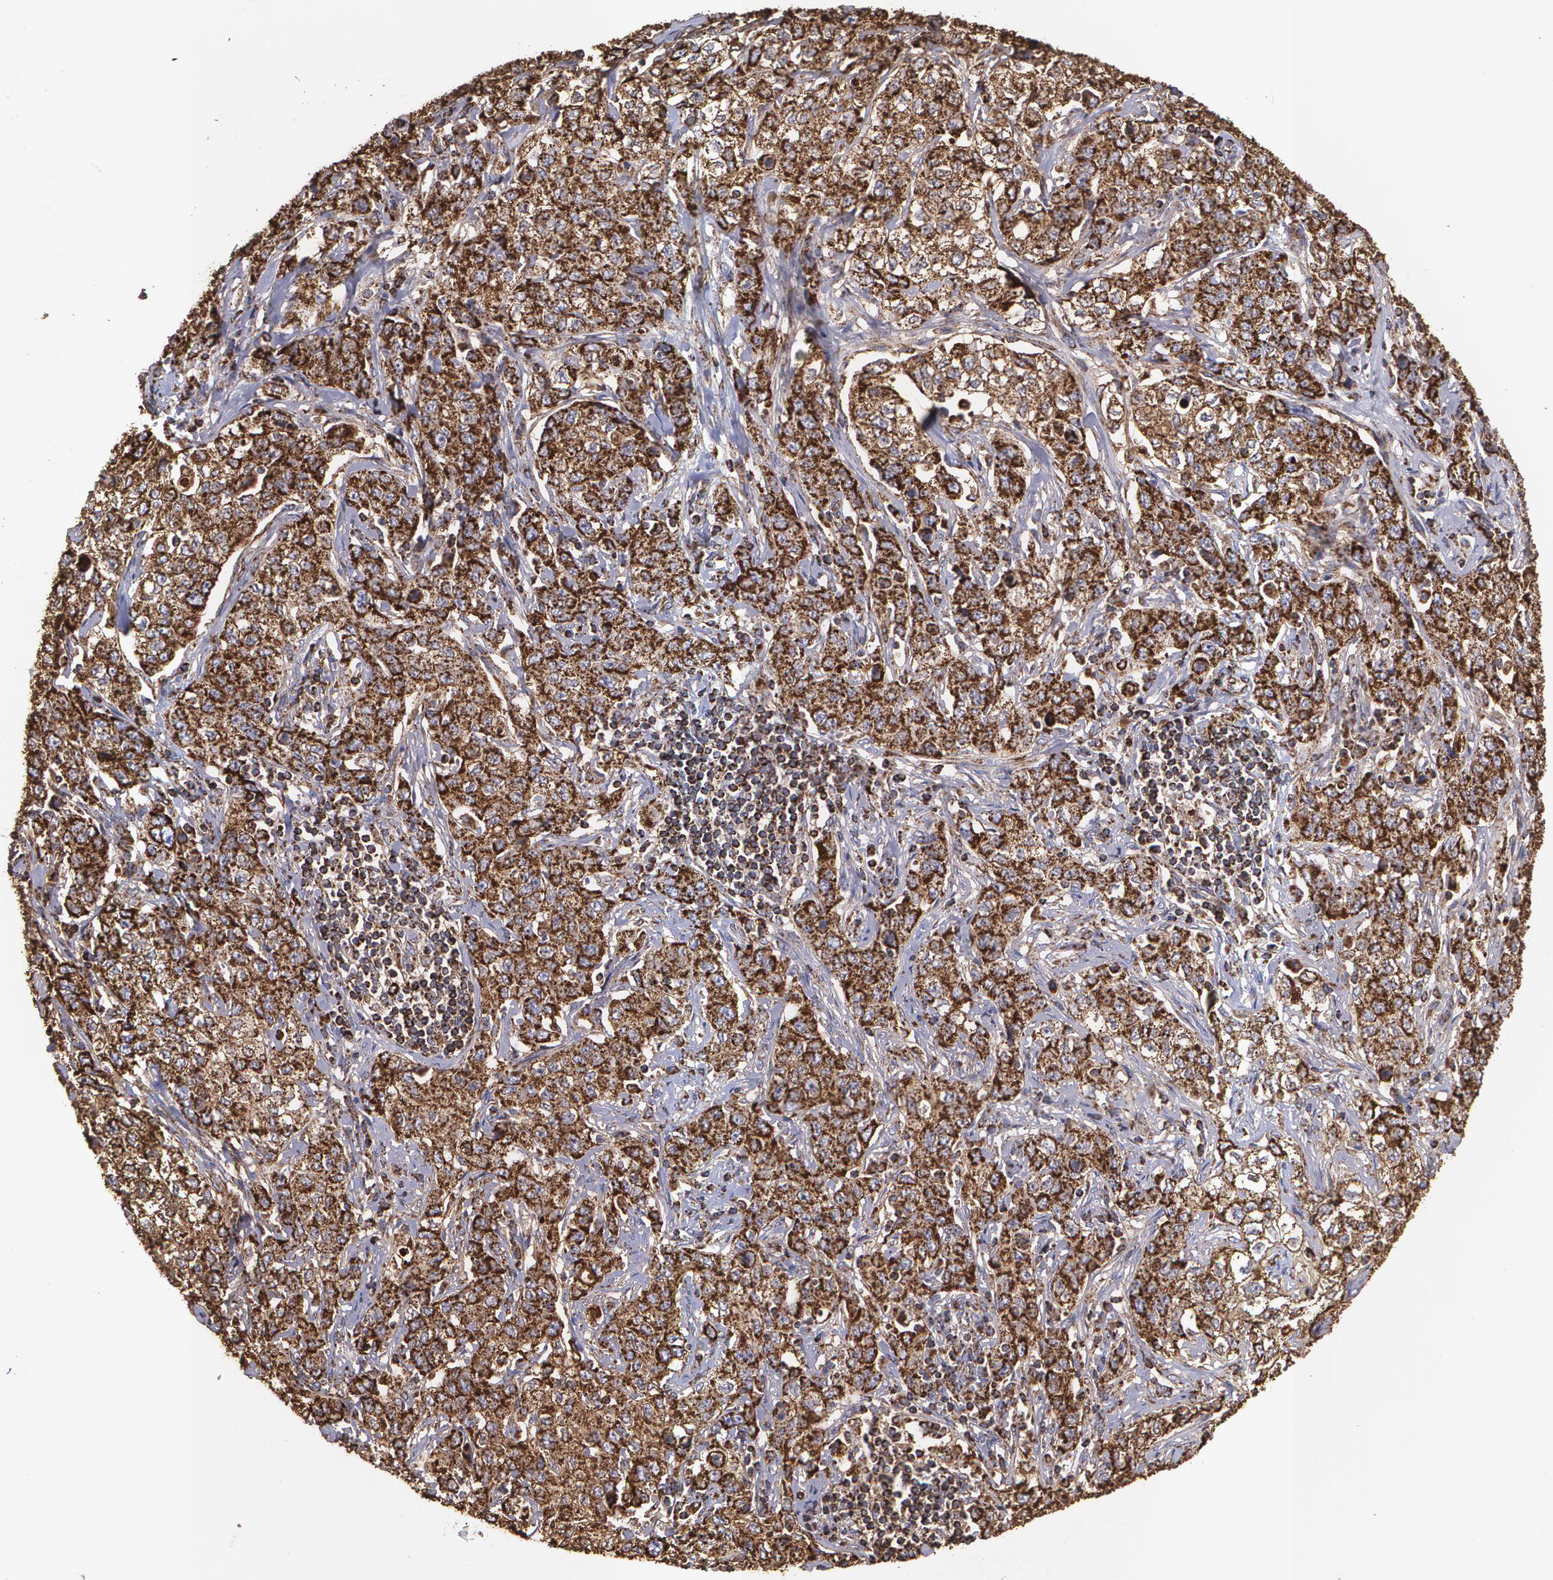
{"staining": {"intensity": "strong", "quantity": ">75%", "location": "cytoplasmic/membranous"}, "tissue": "stomach cancer", "cell_type": "Tumor cells", "image_type": "cancer", "snomed": [{"axis": "morphology", "description": "Adenocarcinoma, NOS"}, {"axis": "topography", "description": "Stomach"}], "caption": "Strong cytoplasmic/membranous positivity is appreciated in about >75% of tumor cells in stomach cancer.", "gene": "HSPD1", "patient": {"sex": "male", "age": 48}}